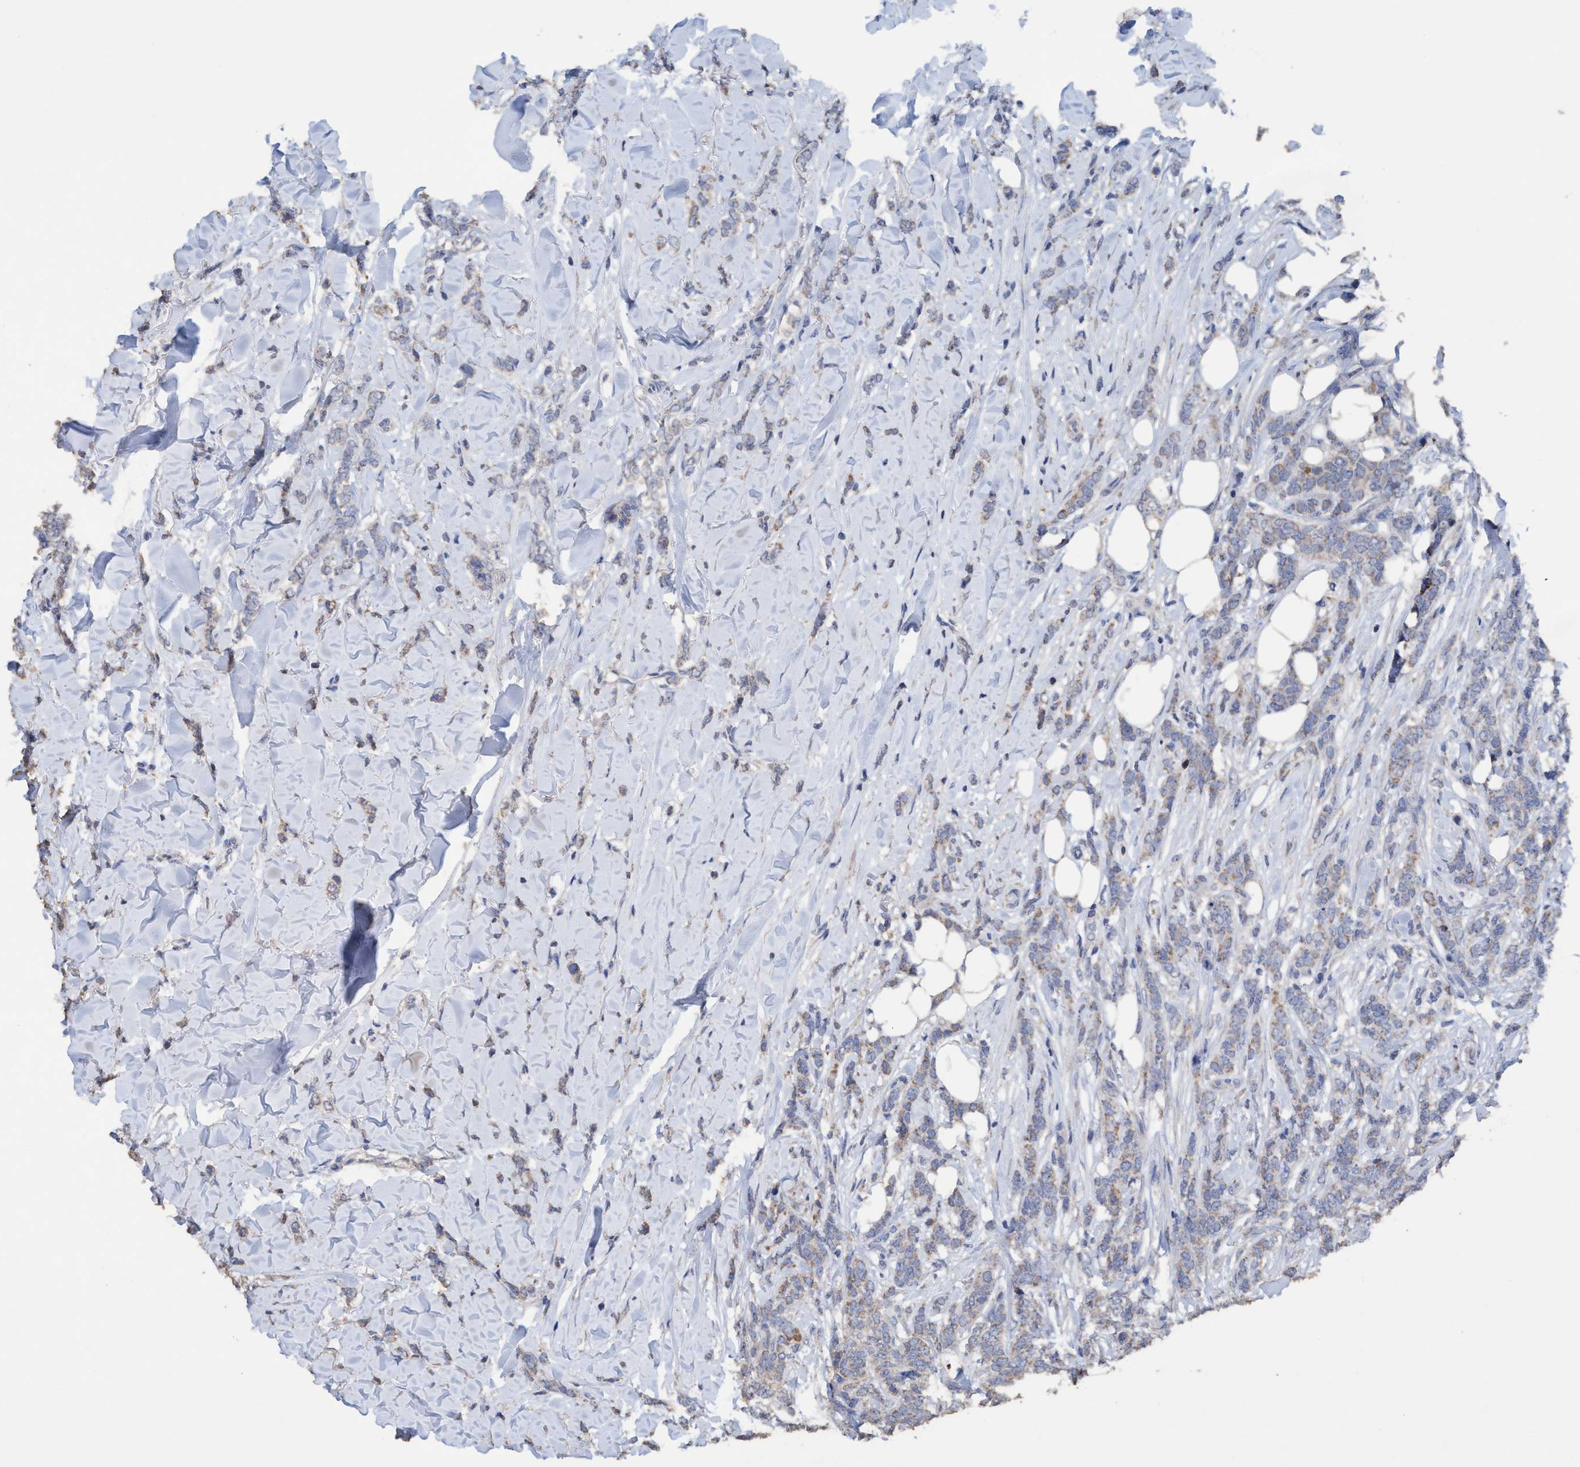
{"staining": {"intensity": "weak", "quantity": "25%-75%", "location": "cytoplasmic/membranous"}, "tissue": "breast cancer", "cell_type": "Tumor cells", "image_type": "cancer", "snomed": [{"axis": "morphology", "description": "Lobular carcinoma"}, {"axis": "topography", "description": "Skin"}, {"axis": "topography", "description": "Breast"}], "caption": "Tumor cells show low levels of weak cytoplasmic/membranous positivity in approximately 25%-75% of cells in human breast cancer (lobular carcinoma). The protein is stained brown, and the nuclei are stained in blue (DAB (3,3'-diaminobenzidine) IHC with brightfield microscopy, high magnification).", "gene": "RSAD1", "patient": {"sex": "female", "age": 46}}